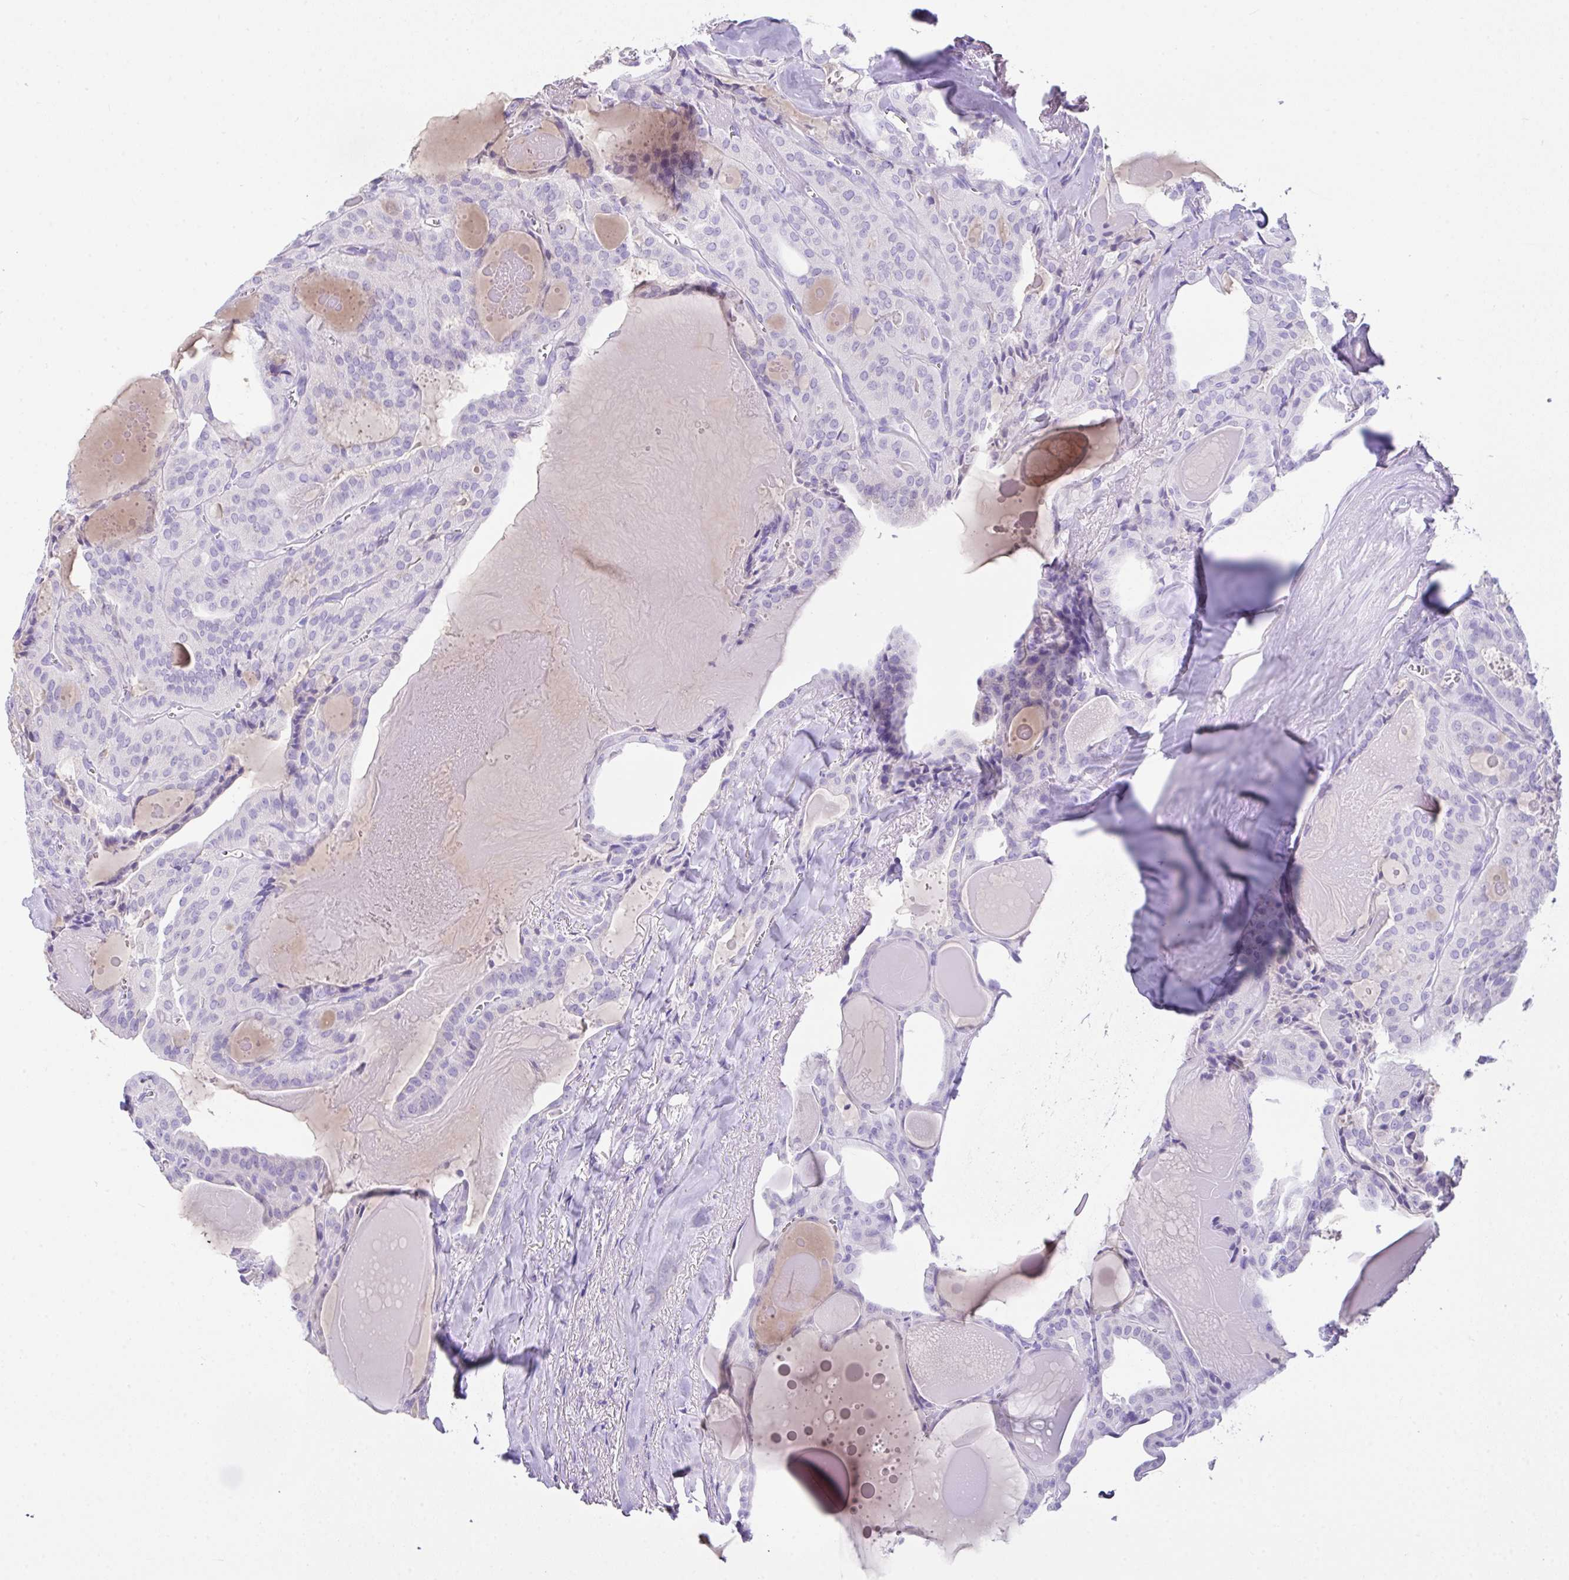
{"staining": {"intensity": "negative", "quantity": "none", "location": "none"}, "tissue": "thyroid cancer", "cell_type": "Tumor cells", "image_type": "cancer", "snomed": [{"axis": "morphology", "description": "Papillary adenocarcinoma, NOS"}, {"axis": "topography", "description": "Thyroid gland"}], "caption": "DAB (3,3'-diaminobenzidine) immunohistochemical staining of thyroid papillary adenocarcinoma displays no significant staining in tumor cells.", "gene": "LGALS4", "patient": {"sex": "male", "age": 52}}